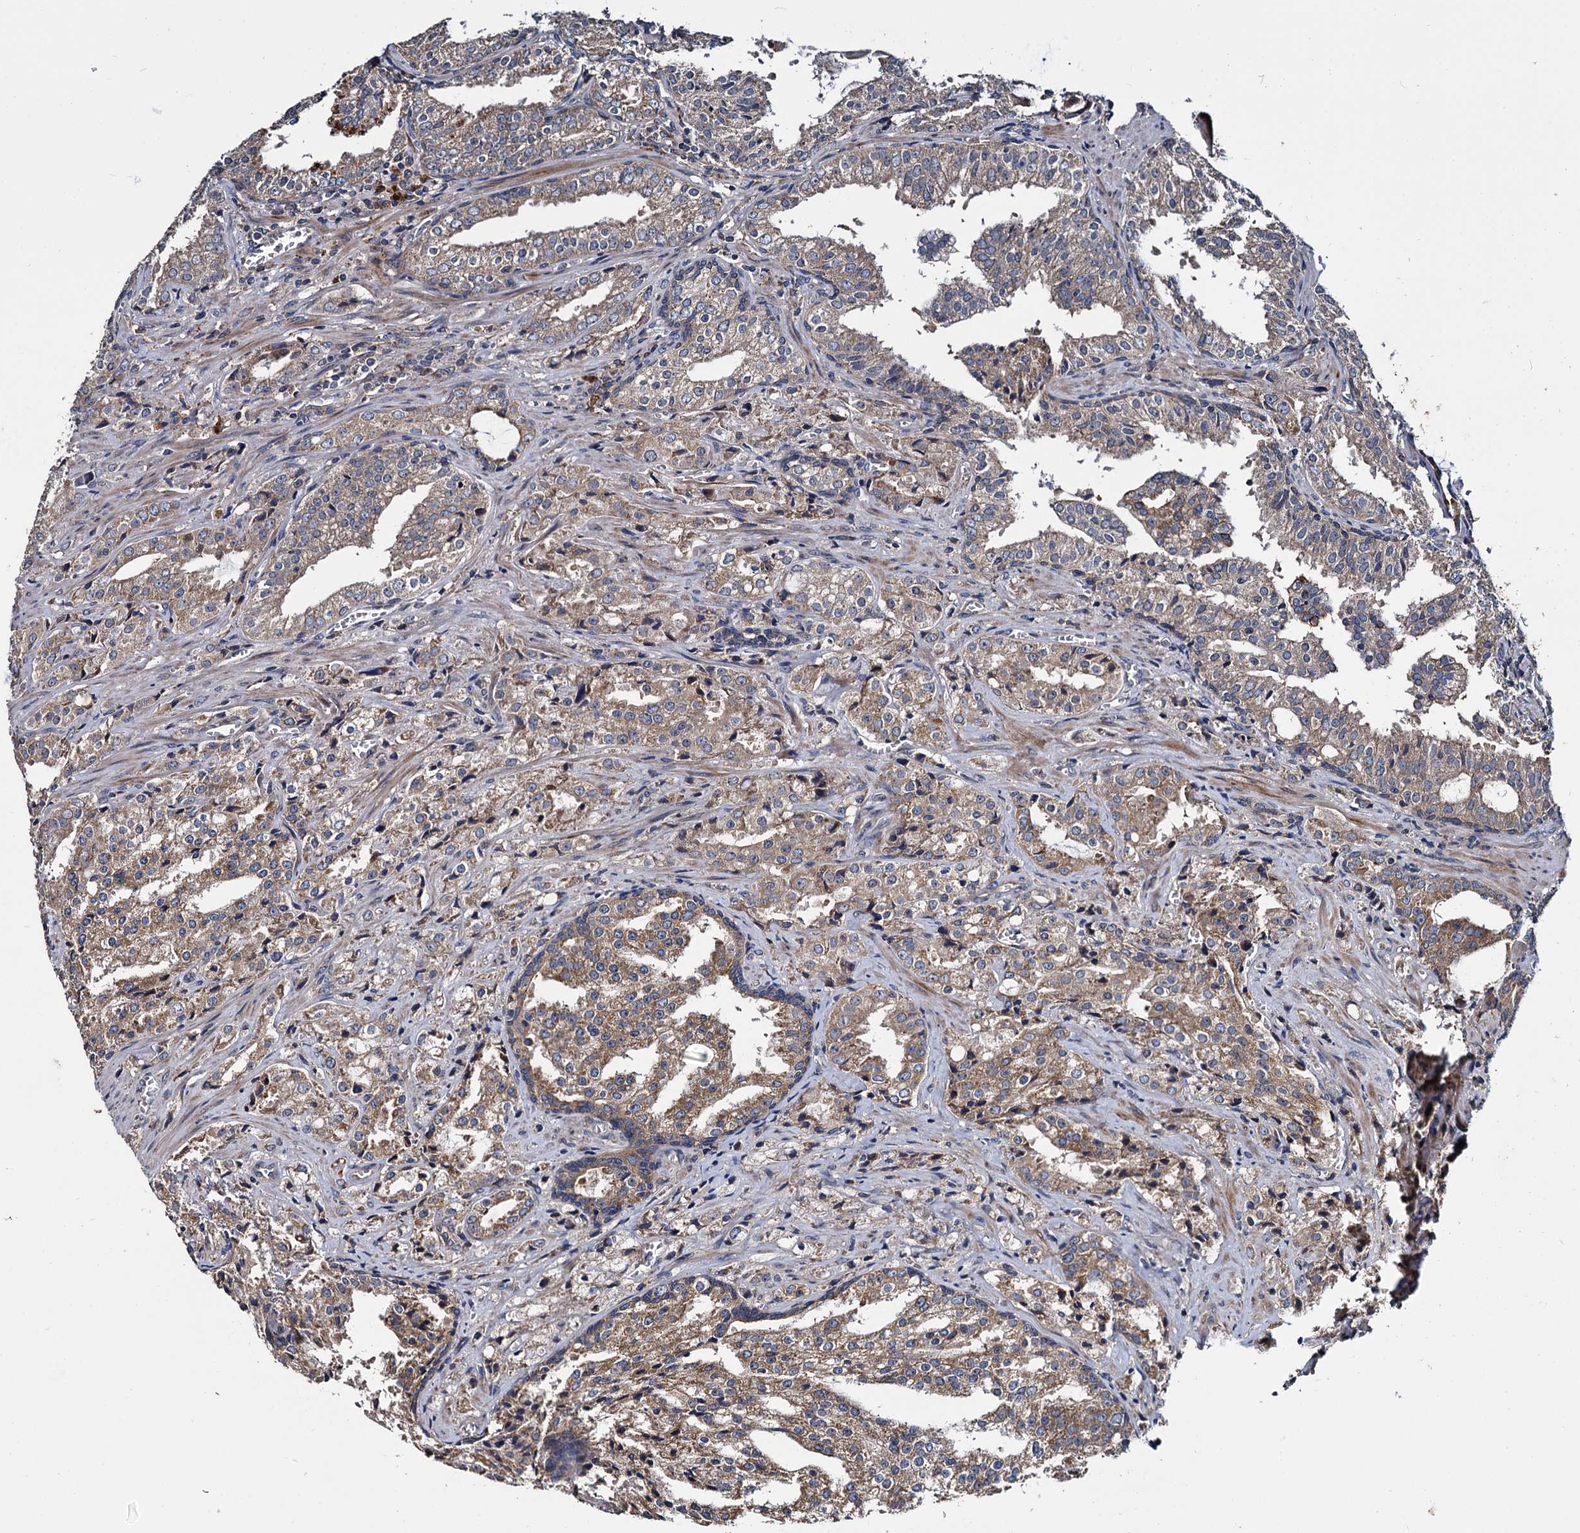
{"staining": {"intensity": "weak", "quantity": "25%-75%", "location": "cytoplasmic/membranous"}, "tissue": "prostate cancer", "cell_type": "Tumor cells", "image_type": "cancer", "snomed": [{"axis": "morphology", "description": "Adenocarcinoma, High grade"}, {"axis": "topography", "description": "Prostate"}], "caption": "Immunohistochemistry (DAB (3,3'-diaminobenzidine)) staining of prostate cancer (adenocarcinoma (high-grade)) demonstrates weak cytoplasmic/membranous protein expression in about 25%-75% of tumor cells.", "gene": "CEP192", "patient": {"sex": "male", "age": 68}}